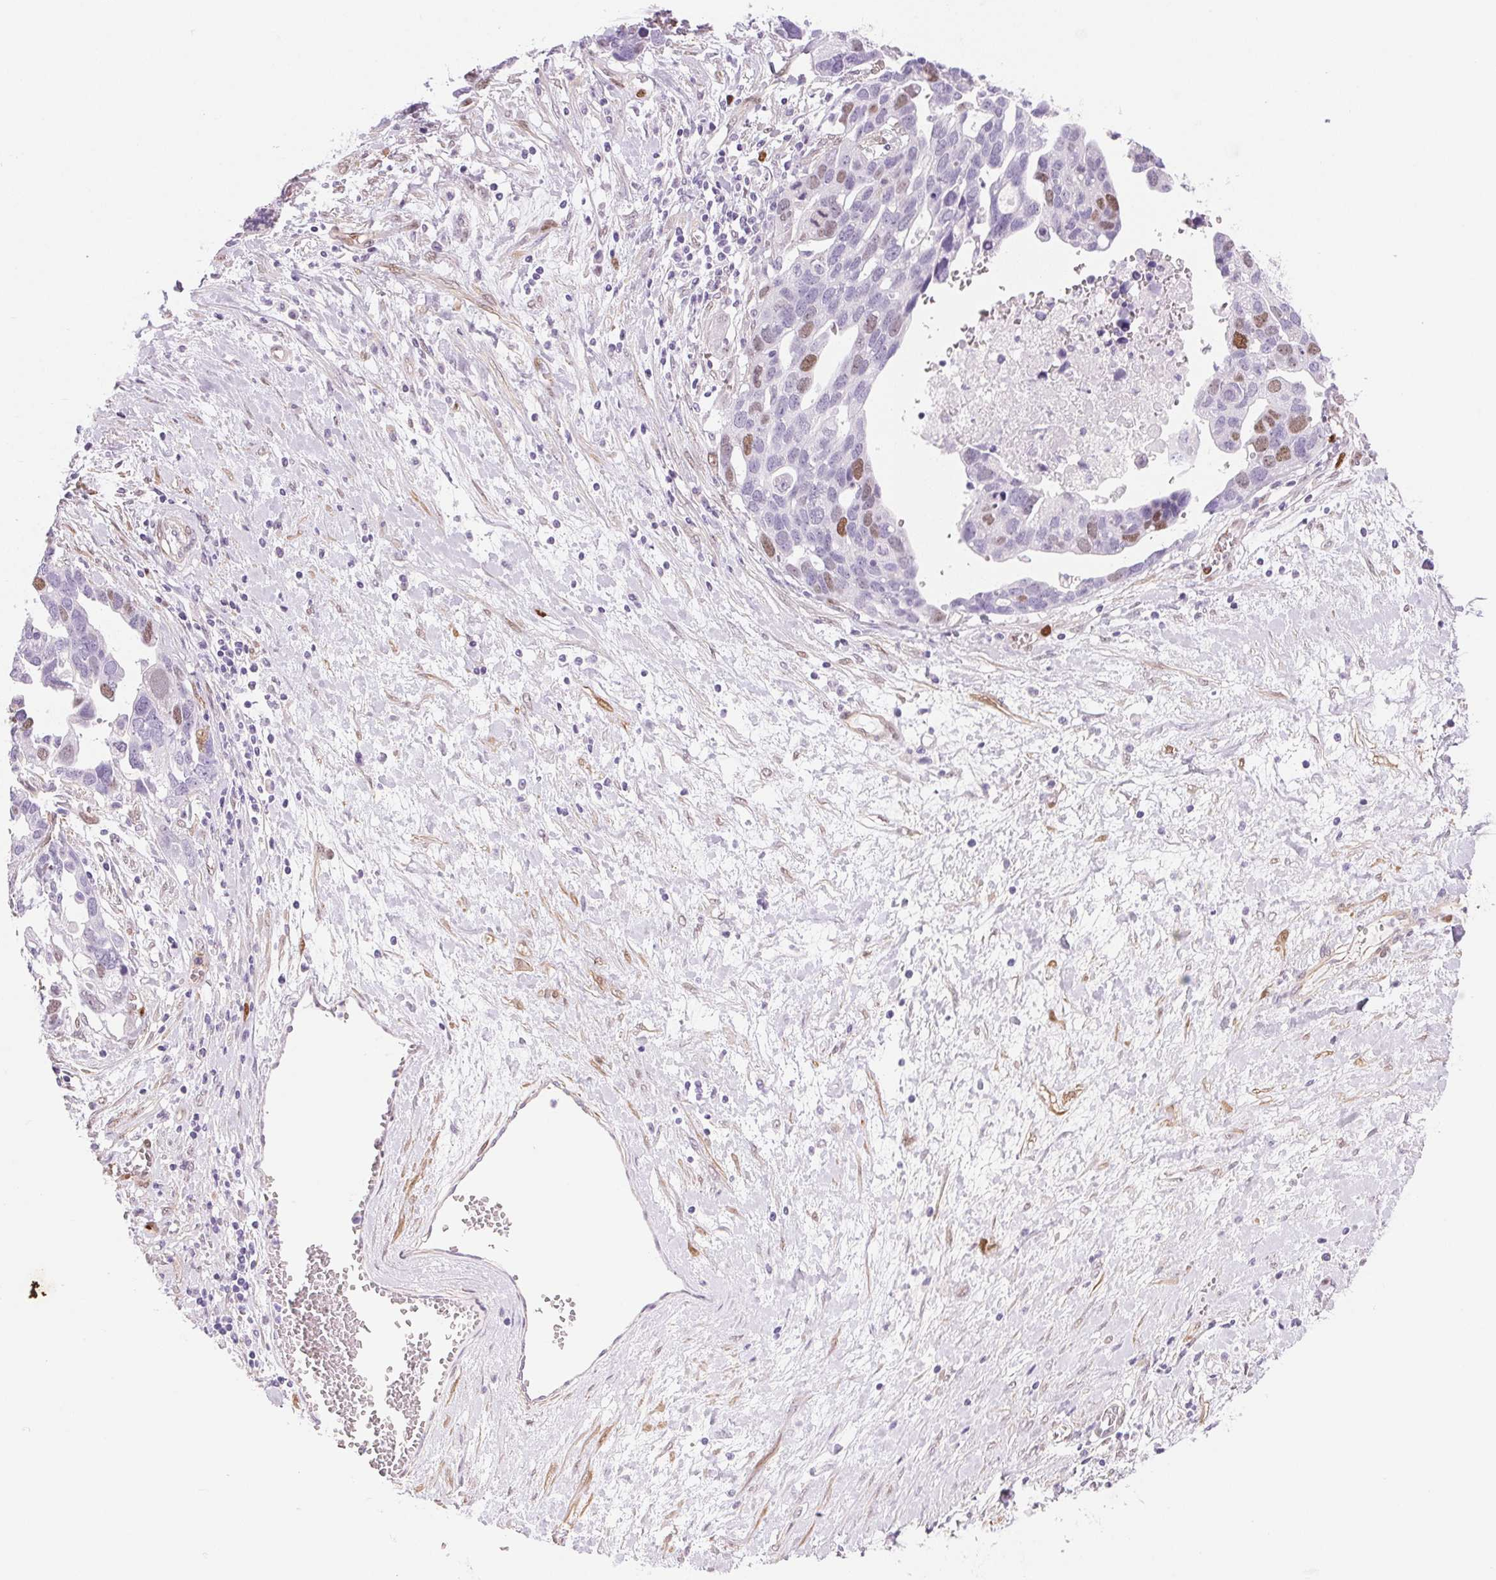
{"staining": {"intensity": "moderate", "quantity": "<25%", "location": "nuclear"}, "tissue": "ovarian cancer", "cell_type": "Tumor cells", "image_type": "cancer", "snomed": [{"axis": "morphology", "description": "Cystadenocarcinoma, serous, NOS"}, {"axis": "topography", "description": "Ovary"}], "caption": "The histopathology image exhibits staining of ovarian serous cystadenocarcinoma, revealing moderate nuclear protein expression (brown color) within tumor cells. Nuclei are stained in blue.", "gene": "SMTN", "patient": {"sex": "female", "age": 54}}